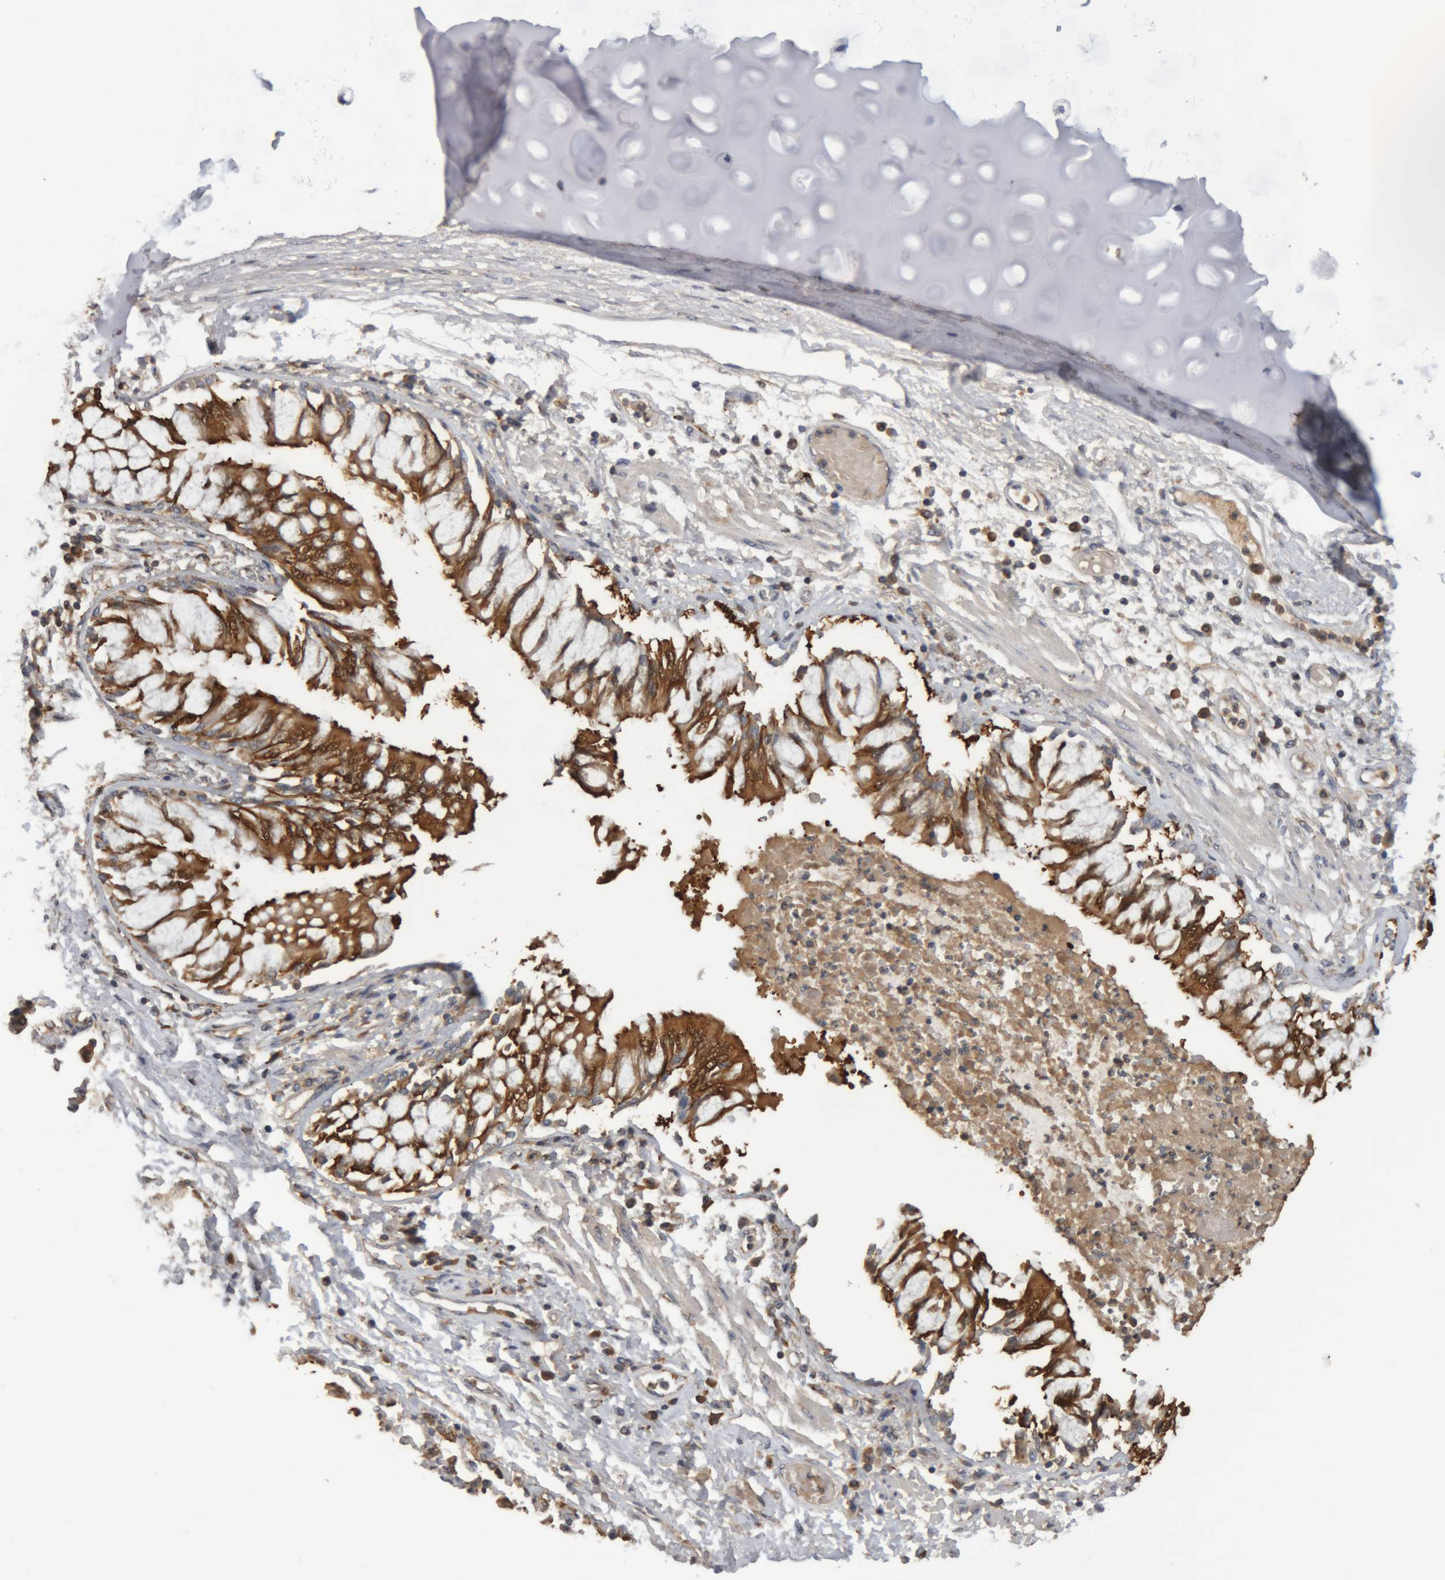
{"staining": {"intensity": "moderate", "quantity": ">75%", "location": "cytoplasmic/membranous,nuclear"}, "tissue": "bronchus", "cell_type": "Respiratory epithelial cells", "image_type": "normal", "snomed": [{"axis": "morphology", "description": "Normal tissue, NOS"}, {"axis": "topography", "description": "Cartilage tissue"}, {"axis": "topography", "description": "Bronchus"}, {"axis": "topography", "description": "Lung"}], "caption": "About >75% of respiratory epithelial cells in benign human bronchus demonstrate moderate cytoplasmic/membranous,nuclear protein expression as visualized by brown immunohistochemical staining.", "gene": "TMED7", "patient": {"sex": "female", "age": 49}}